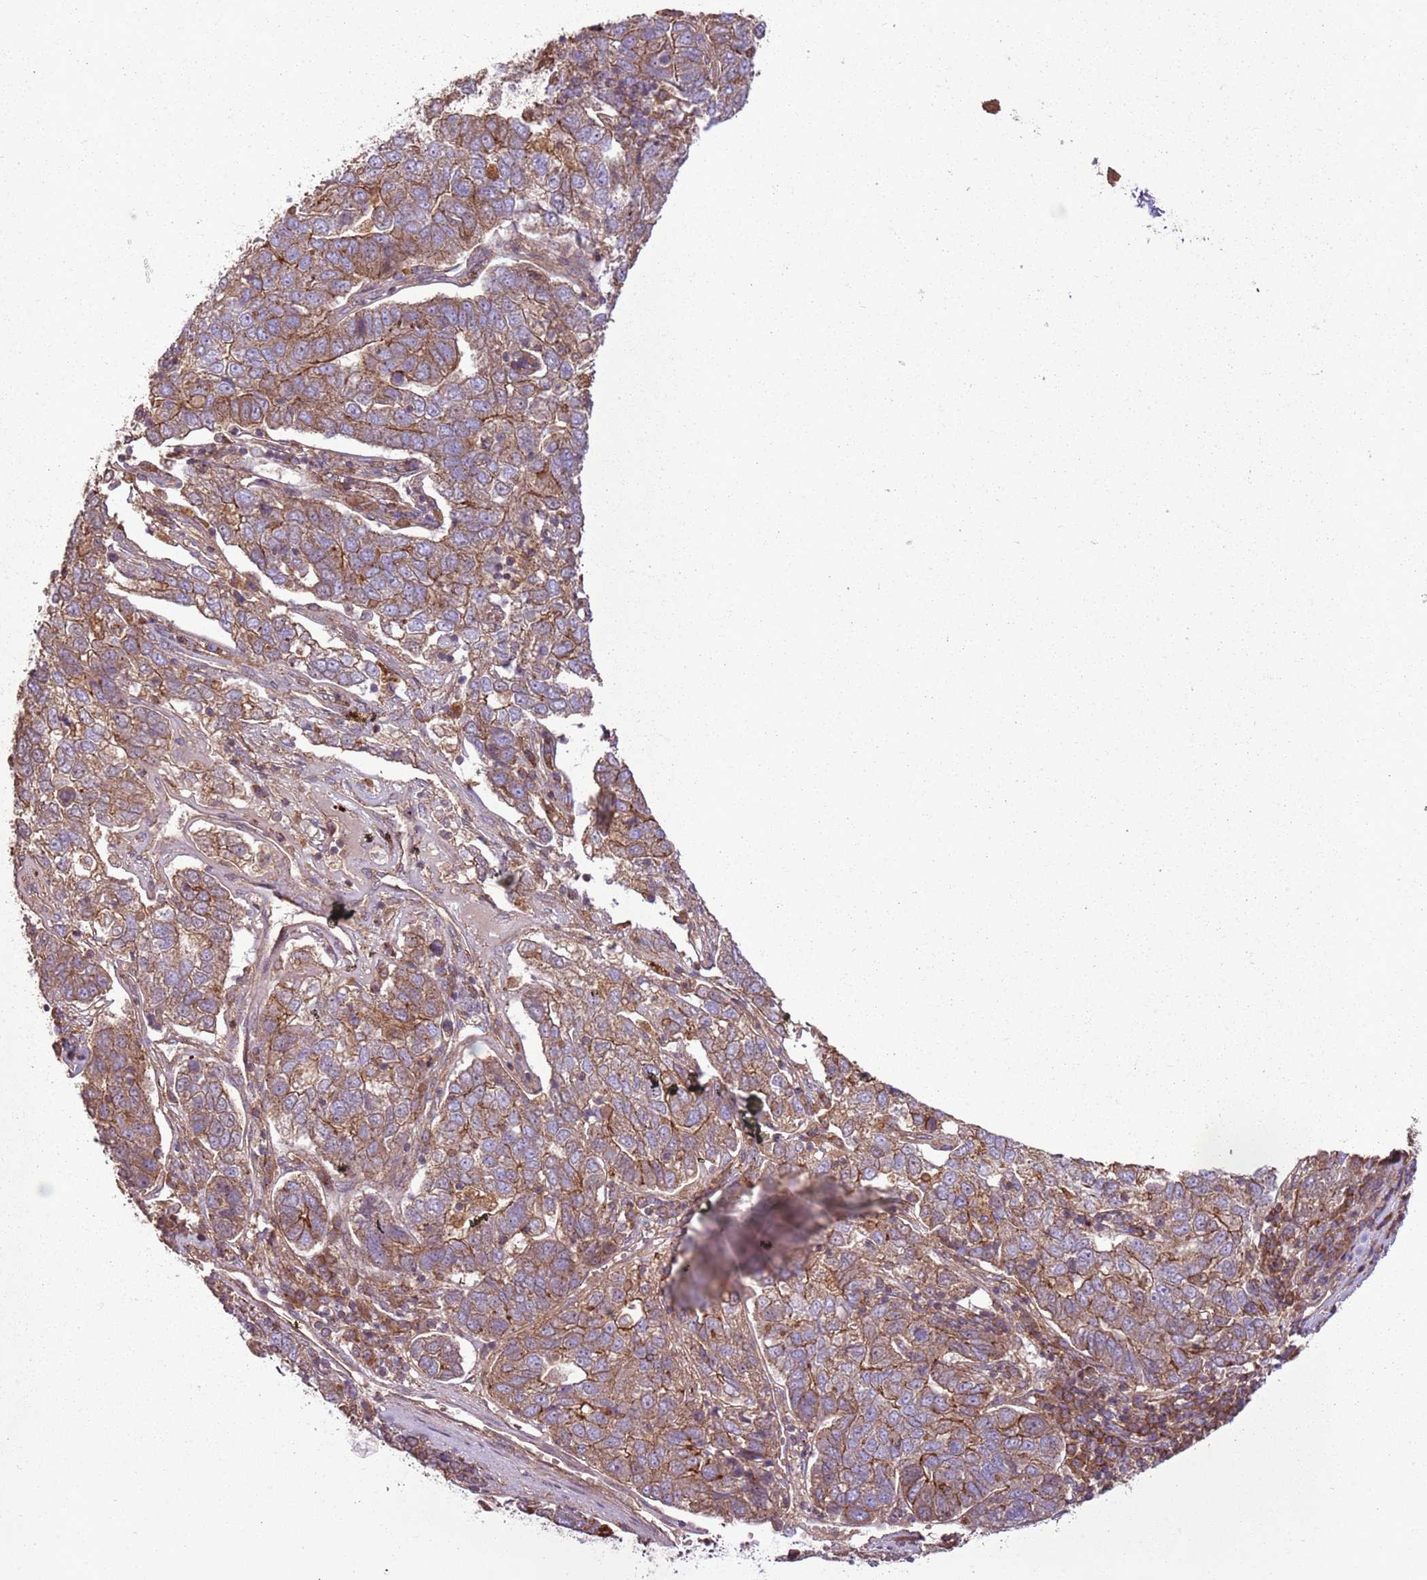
{"staining": {"intensity": "moderate", "quantity": ">75%", "location": "cytoplasmic/membranous"}, "tissue": "pancreatic cancer", "cell_type": "Tumor cells", "image_type": "cancer", "snomed": [{"axis": "morphology", "description": "Adenocarcinoma, NOS"}, {"axis": "topography", "description": "Pancreas"}], "caption": "The photomicrograph reveals immunohistochemical staining of pancreatic adenocarcinoma. There is moderate cytoplasmic/membranous expression is present in approximately >75% of tumor cells.", "gene": "ANKRD24", "patient": {"sex": "female", "age": 61}}